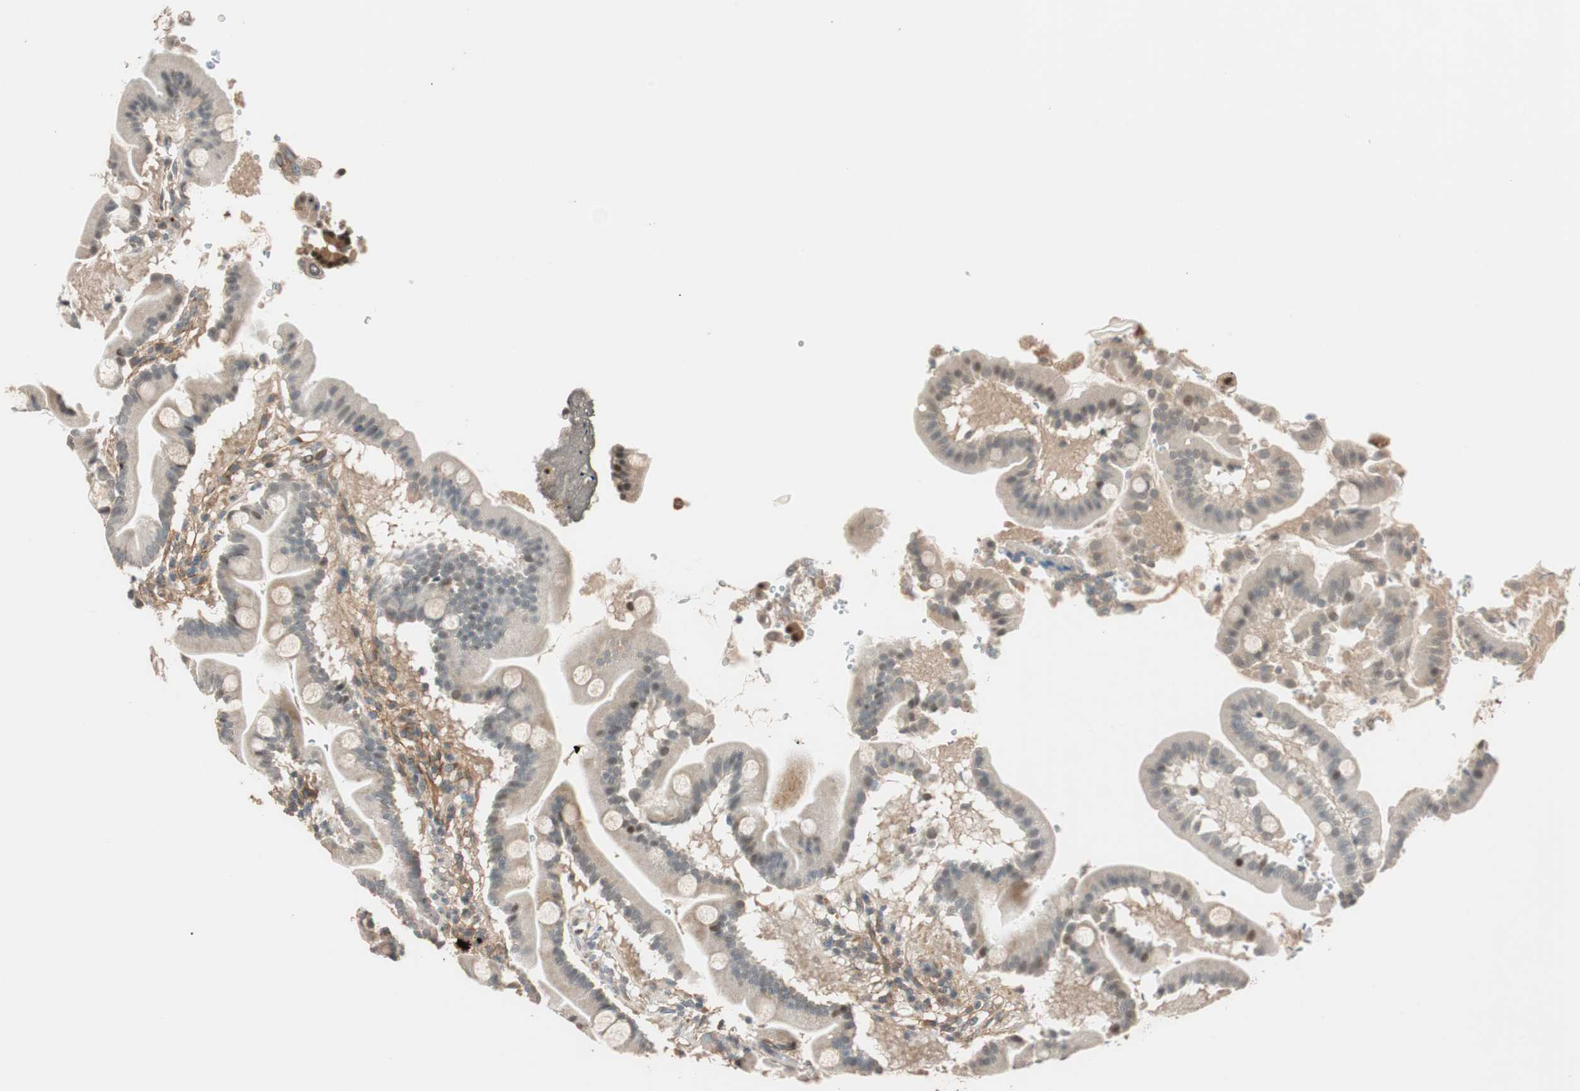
{"staining": {"intensity": "strong", "quantity": "25%-75%", "location": "cytoplasmic/membranous"}, "tissue": "duodenum", "cell_type": "Glandular cells", "image_type": "normal", "snomed": [{"axis": "morphology", "description": "Normal tissue, NOS"}, {"axis": "topography", "description": "Duodenum"}], "caption": "The micrograph displays staining of benign duodenum, revealing strong cytoplasmic/membranous protein expression (brown color) within glandular cells.", "gene": "EPHA6", "patient": {"sex": "male", "age": 50}}